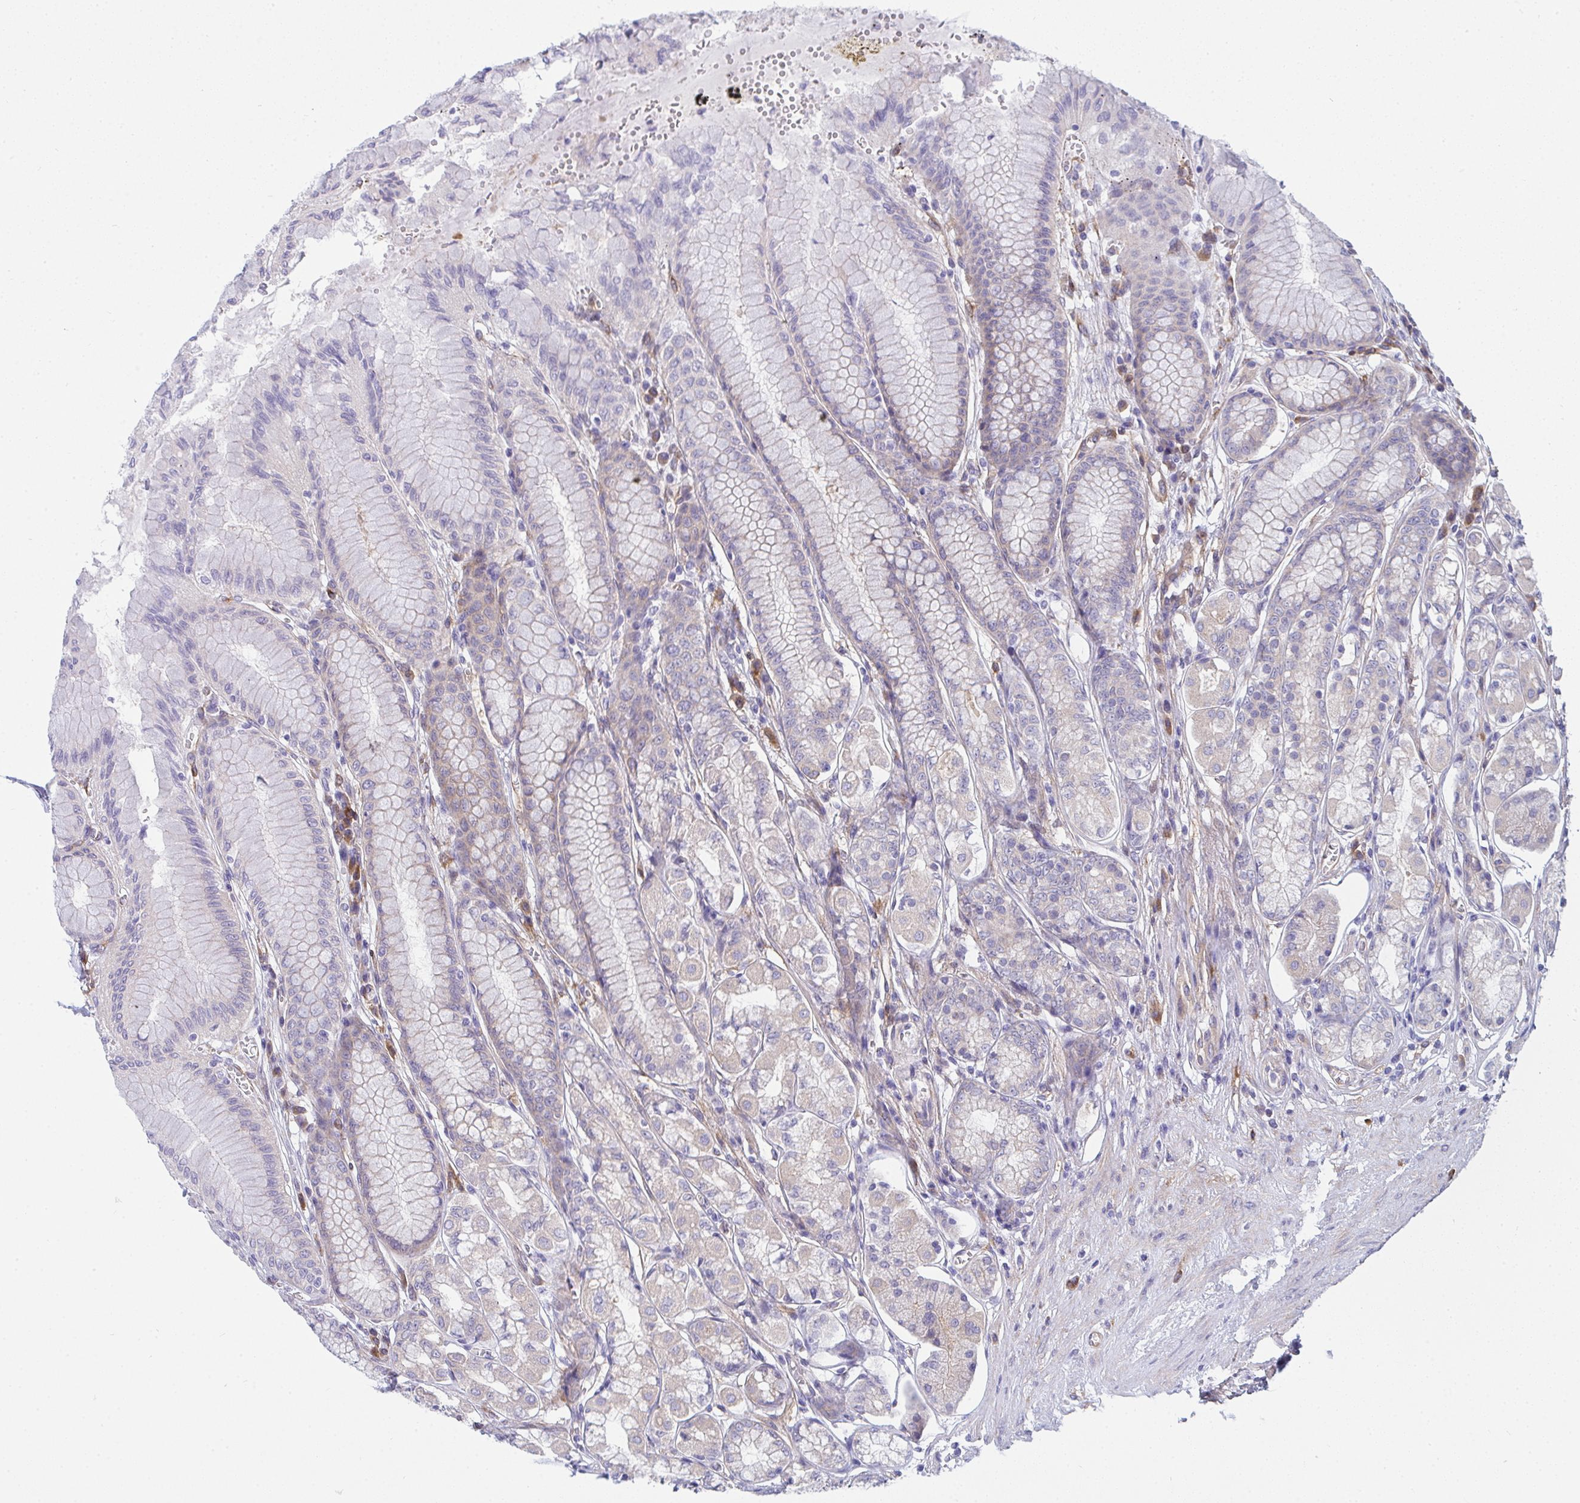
{"staining": {"intensity": "weak", "quantity": "<25%", "location": "cytoplasmic/membranous"}, "tissue": "stomach", "cell_type": "Glandular cells", "image_type": "normal", "snomed": [{"axis": "morphology", "description": "Normal tissue, NOS"}, {"axis": "topography", "description": "Stomach"}, {"axis": "topography", "description": "Stomach, lower"}], "caption": "Immunohistochemistry (IHC) of normal stomach displays no positivity in glandular cells. (Immunohistochemistry, brightfield microscopy, high magnification).", "gene": "GAB1", "patient": {"sex": "male", "age": 76}}